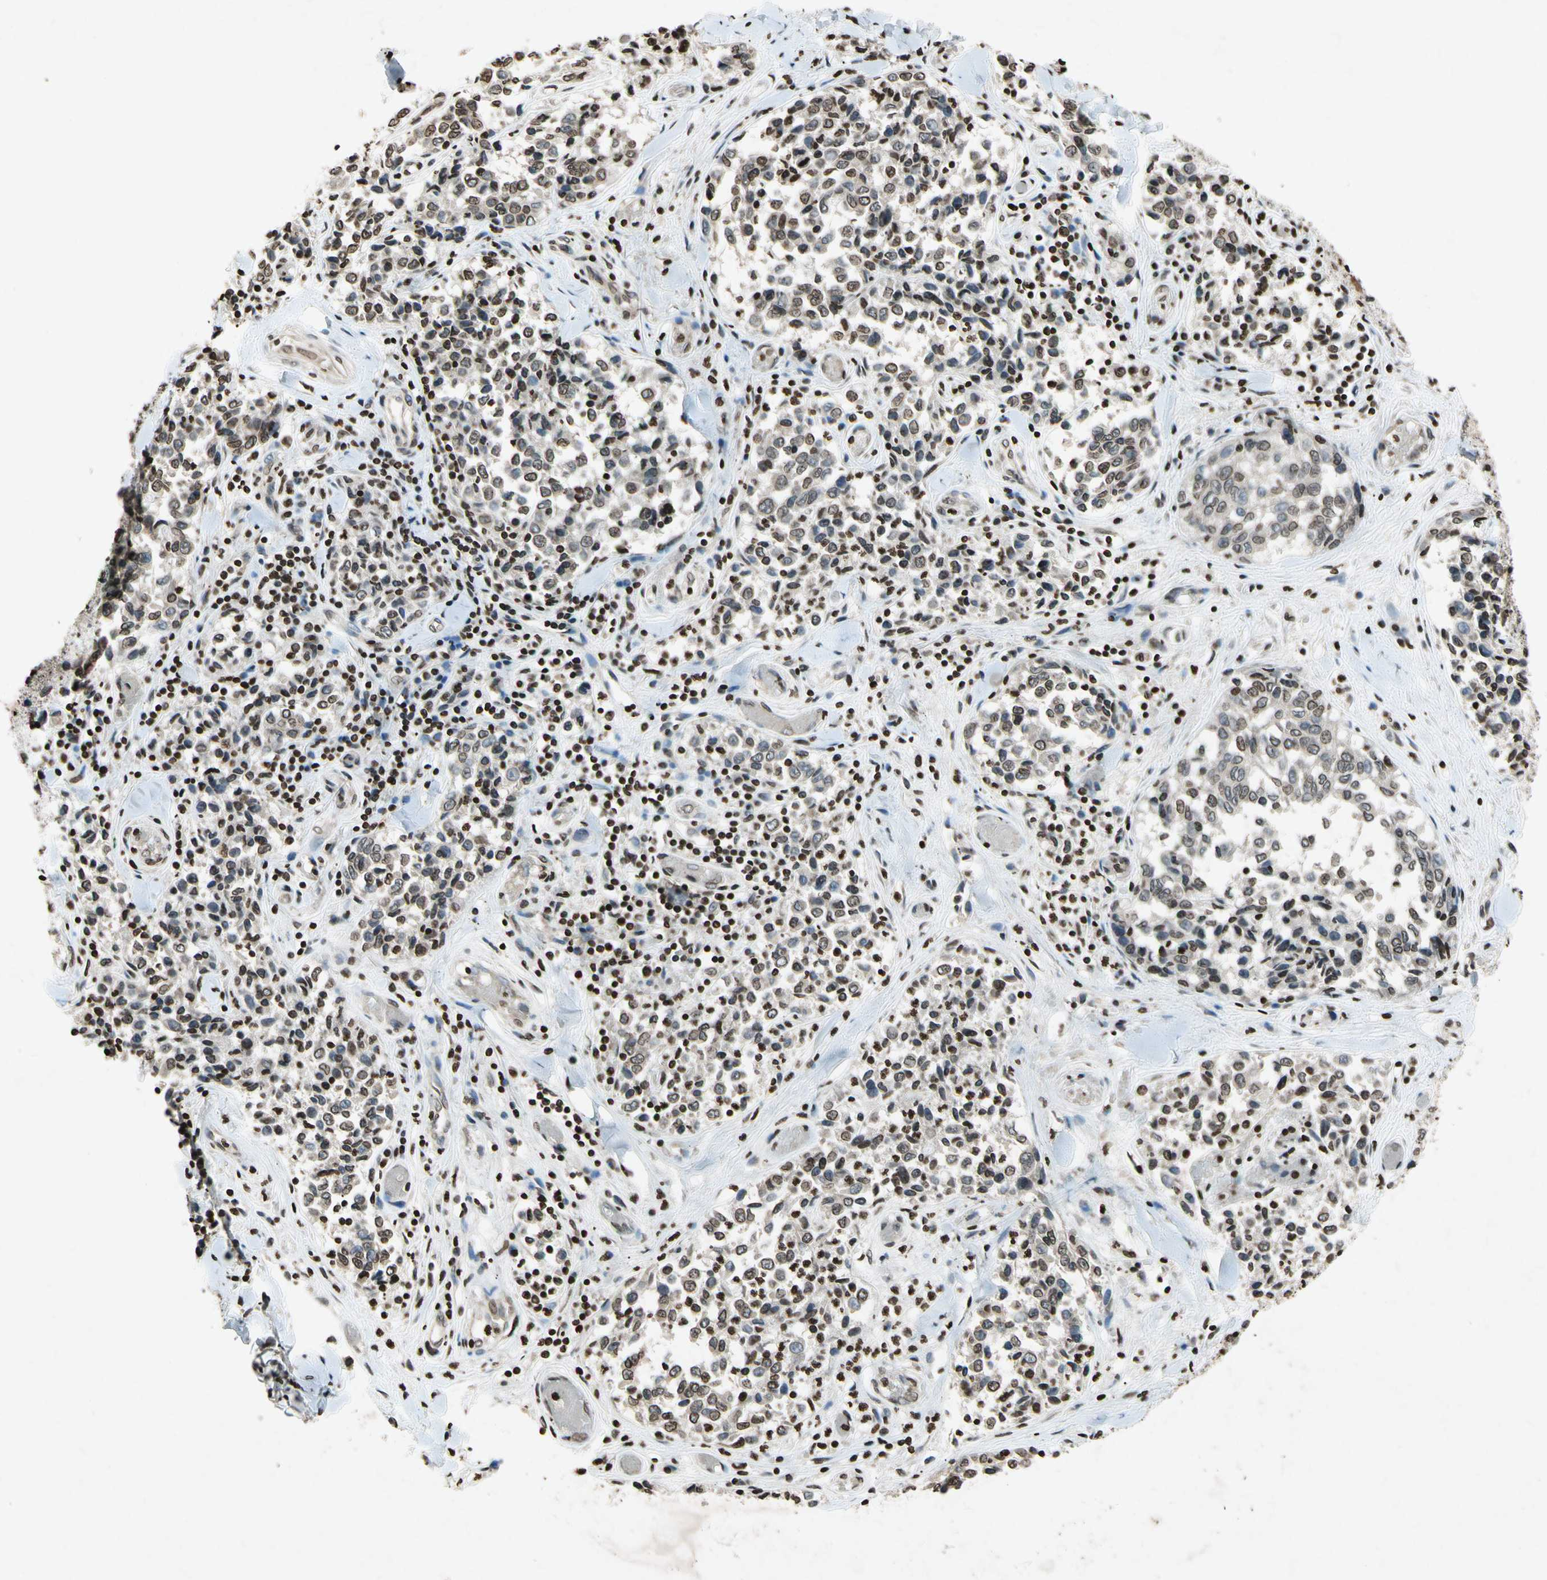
{"staining": {"intensity": "weak", "quantity": "25%-75%", "location": "nuclear"}, "tissue": "melanoma", "cell_type": "Tumor cells", "image_type": "cancer", "snomed": [{"axis": "morphology", "description": "Malignant melanoma, NOS"}, {"axis": "topography", "description": "Skin"}], "caption": "An IHC histopathology image of tumor tissue is shown. Protein staining in brown labels weak nuclear positivity in melanoma within tumor cells. (DAB (3,3'-diaminobenzidine) IHC with brightfield microscopy, high magnification).", "gene": "HOXB3", "patient": {"sex": "female", "age": 64}}